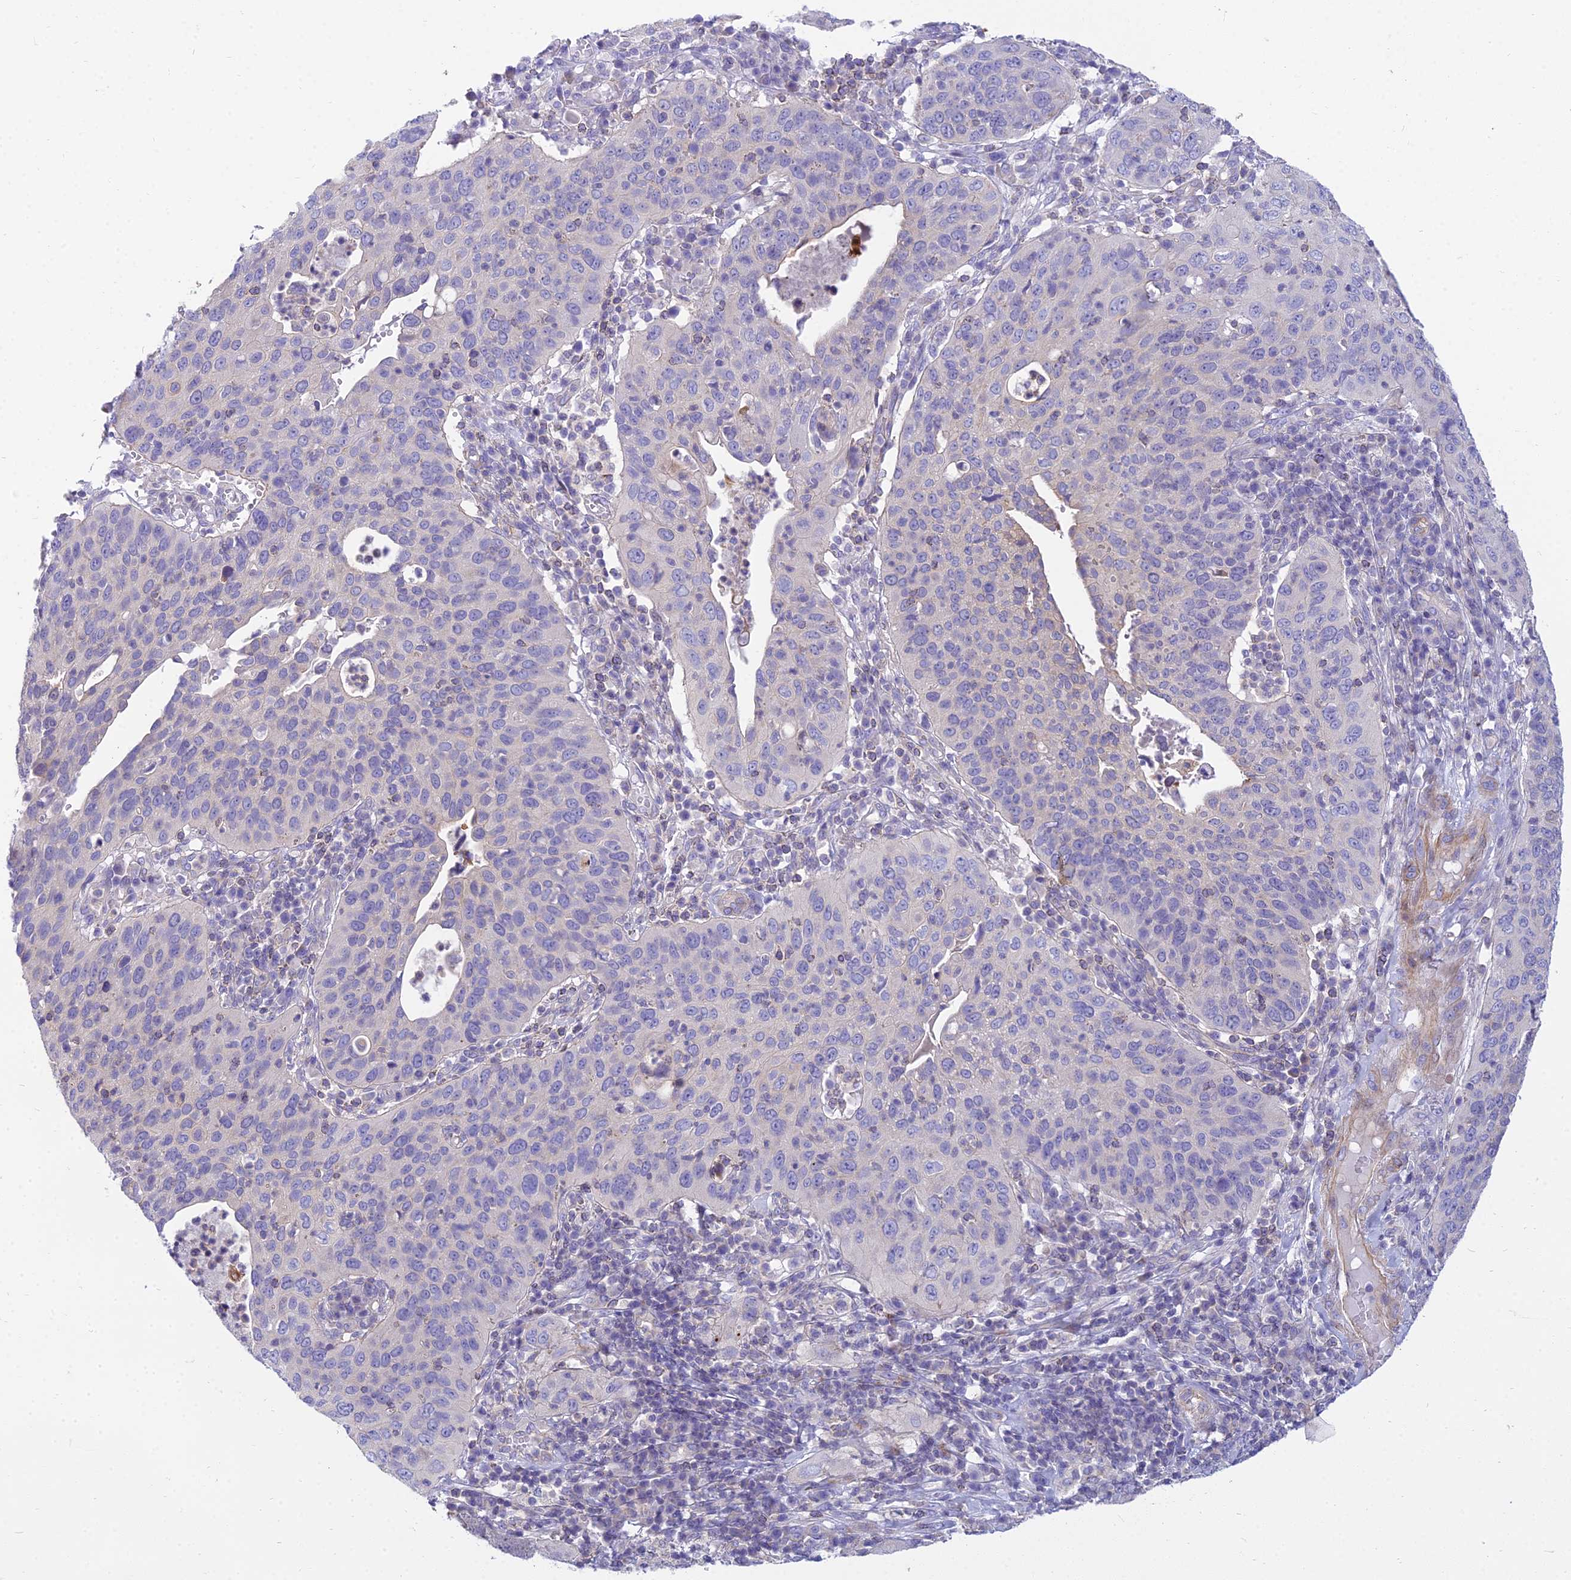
{"staining": {"intensity": "negative", "quantity": "none", "location": "none"}, "tissue": "cervical cancer", "cell_type": "Tumor cells", "image_type": "cancer", "snomed": [{"axis": "morphology", "description": "Squamous cell carcinoma, NOS"}, {"axis": "topography", "description": "Cervix"}], "caption": "The image displays no significant positivity in tumor cells of cervical squamous cell carcinoma.", "gene": "SMIM24", "patient": {"sex": "female", "age": 36}}